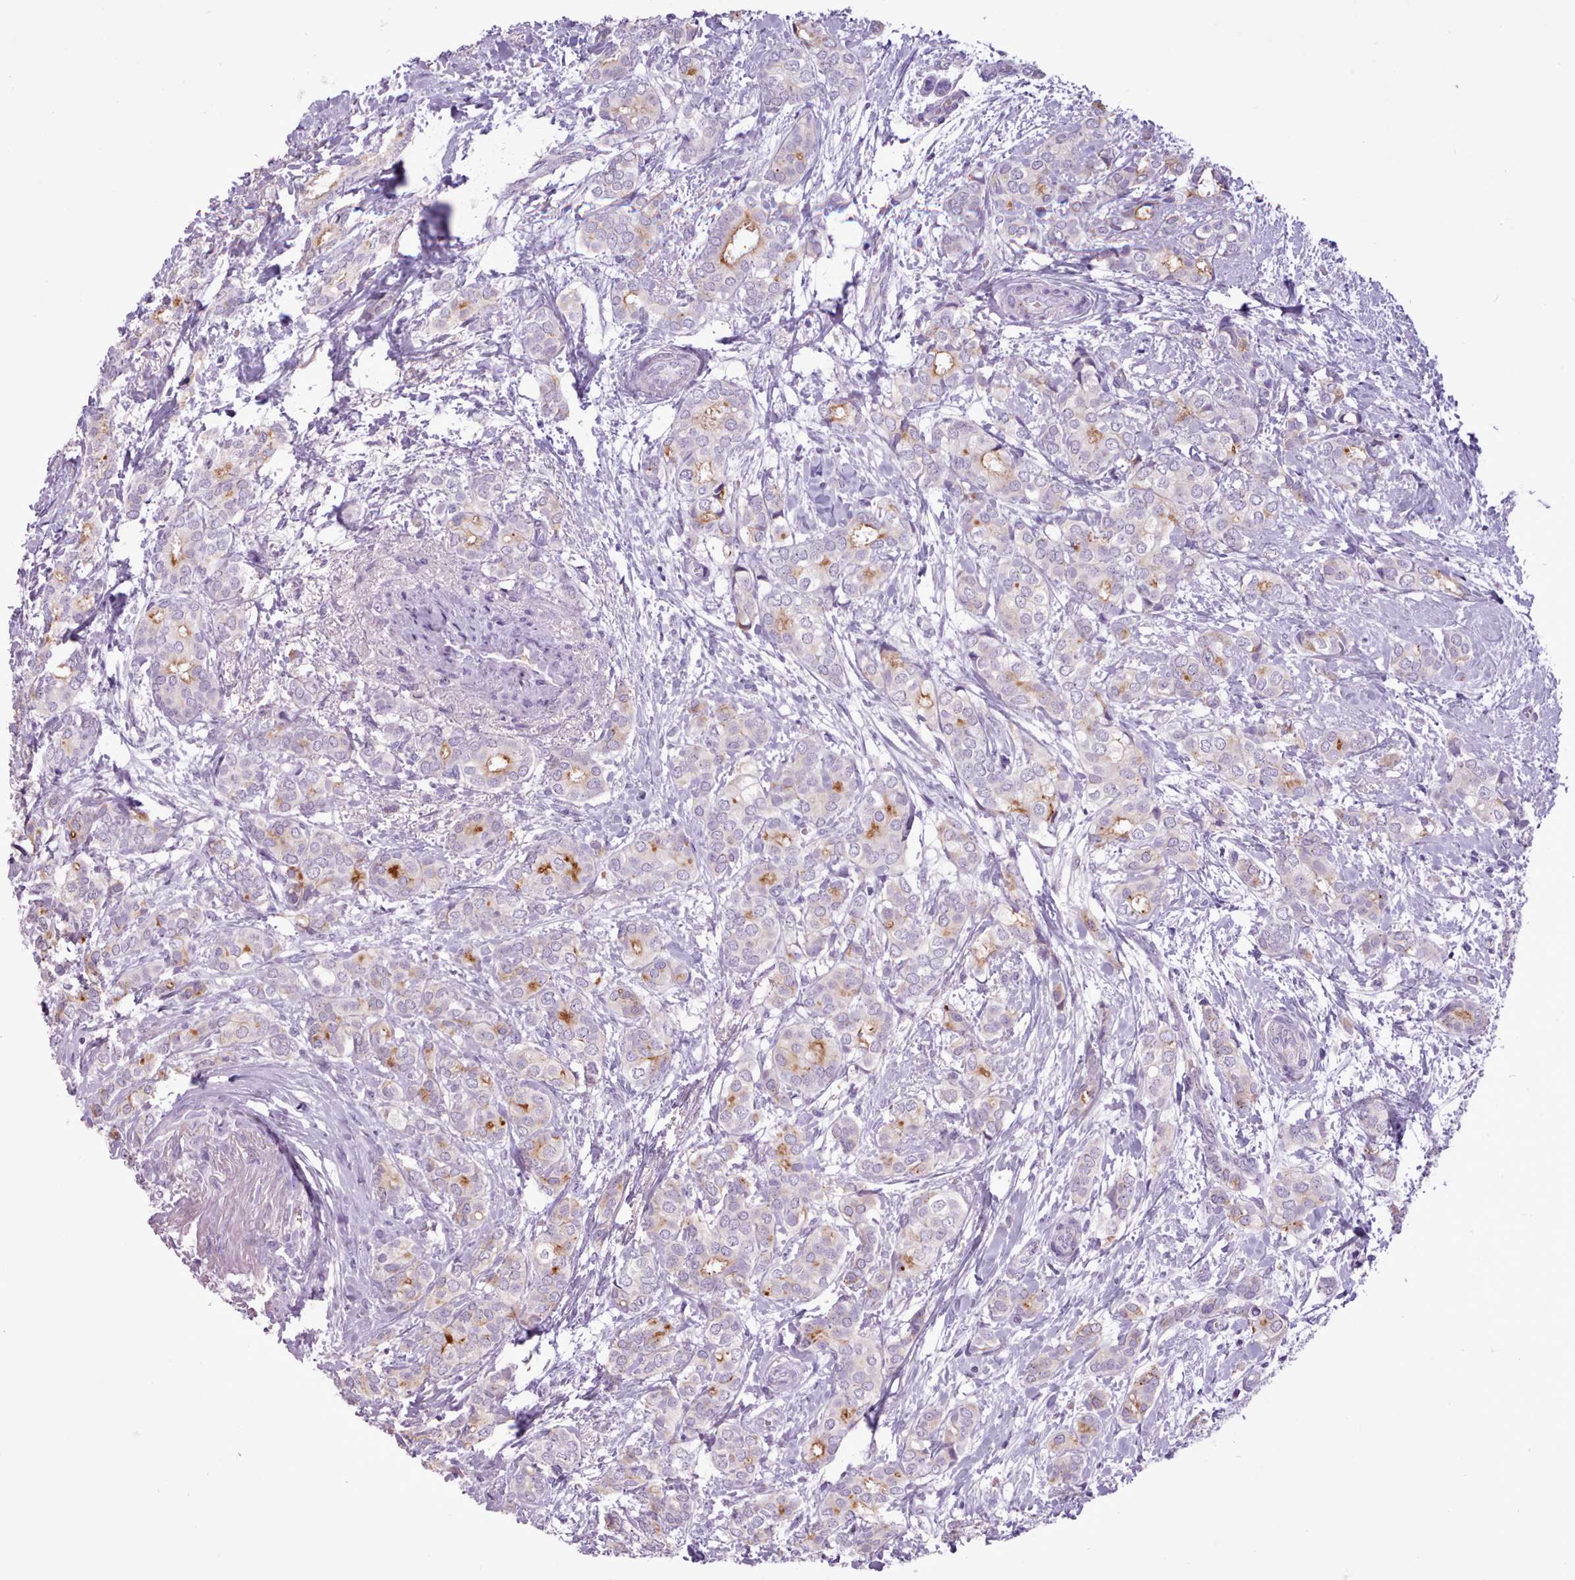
{"staining": {"intensity": "moderate", "quantity": "<25%", "location": "cytoplasmic/membranous"}, "tissue": "breast cancer", "cell_type": "Tumor cells", "image_type": "cancer", "snomed": [{"axis": "morphology", "description": "Duct carcinoma"}, {"axis": "topography", "description": "Breast"}], "caption": "Tumor cells demonstrate moderate cytoplasmic/membranous positivity in about <25% of cells in breast cancer (invasive ductal carcinoma). Using DAB (3,3'-diaminobenzidine) (brown) and hematoxylin (blue) stains, captured at high magnification using brightfield microscopy.", "gene": "ATRAID", "patient": {"sex": "female", "age": 73}}